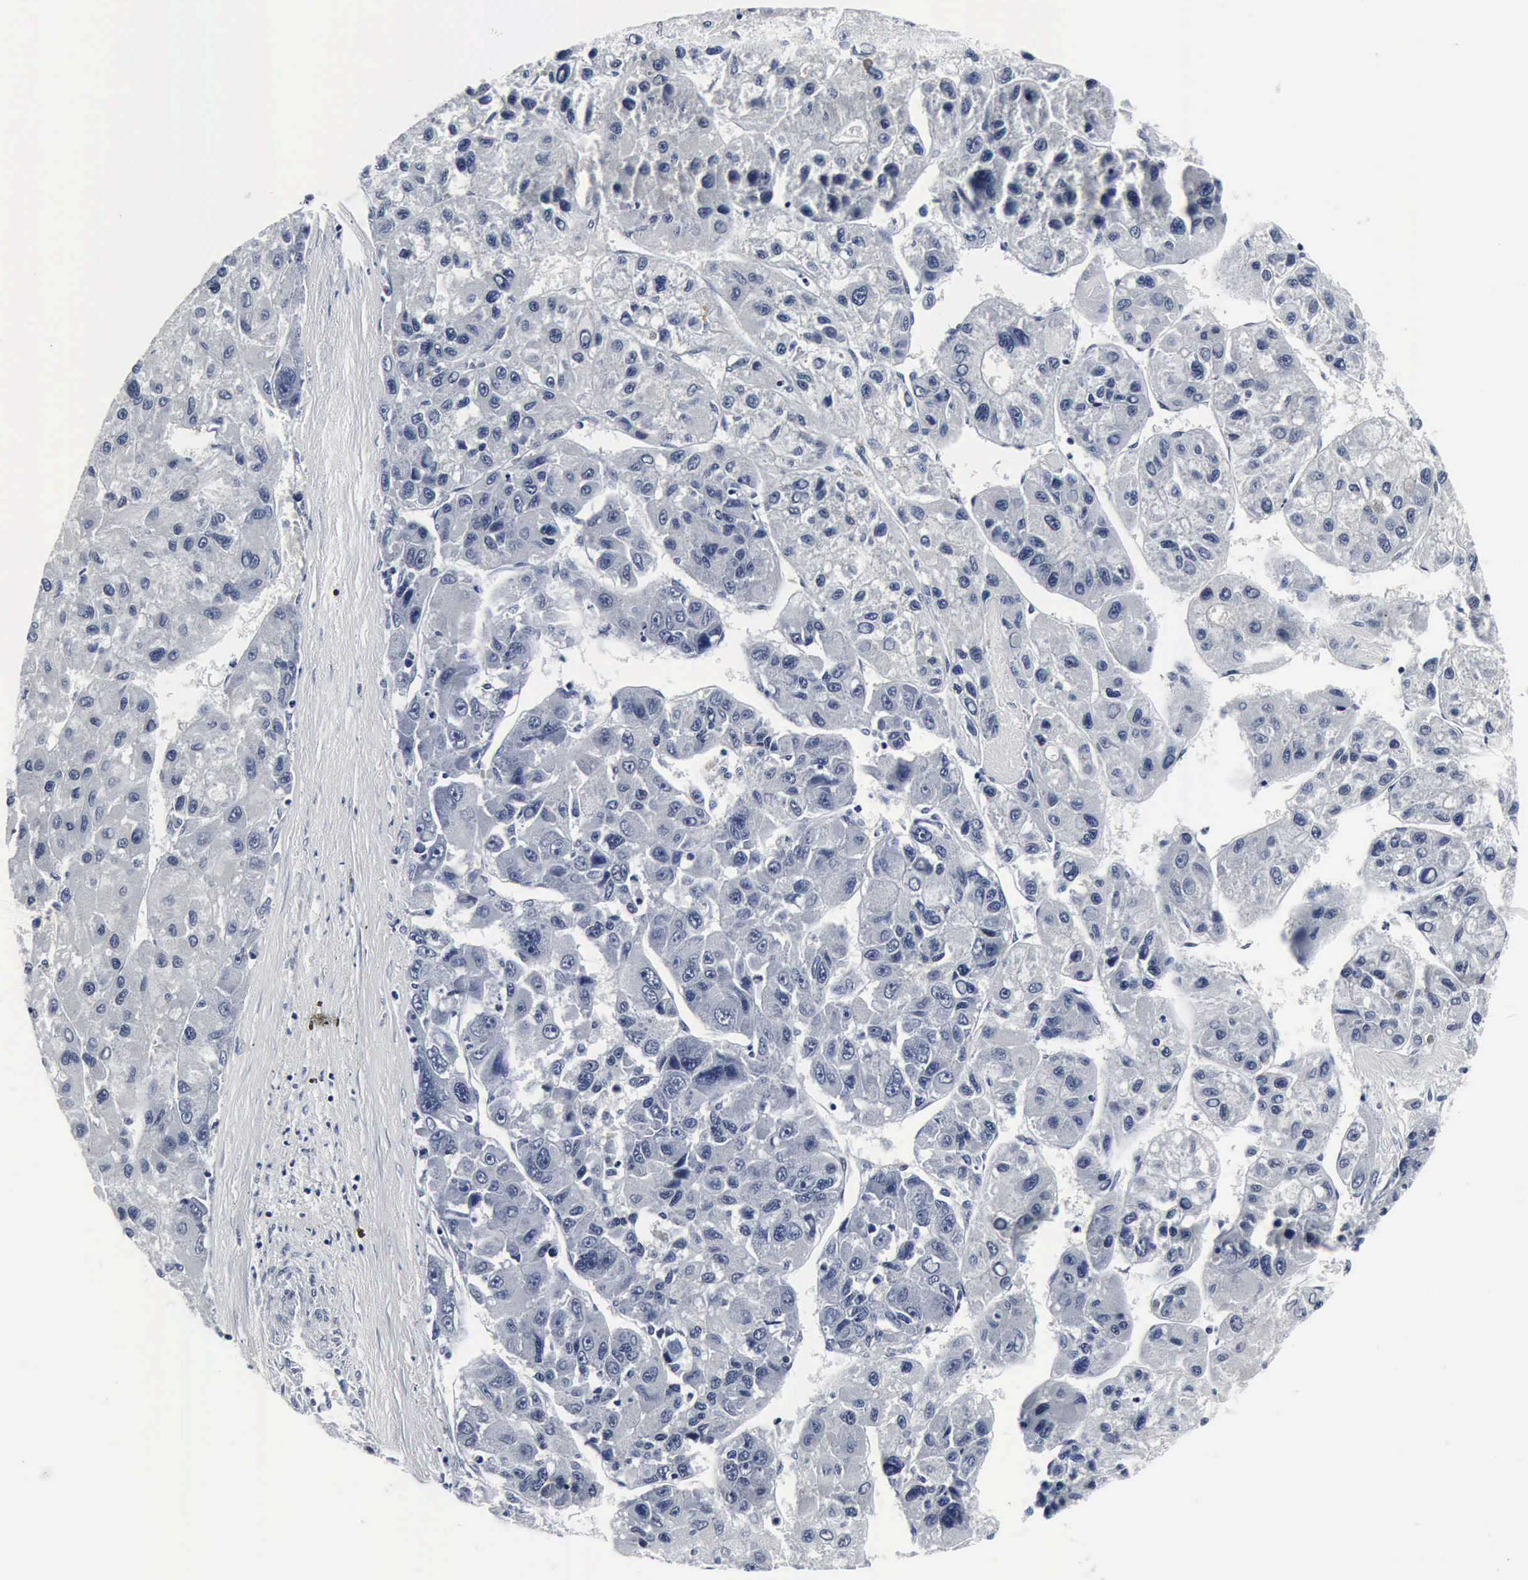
{"staining": {"intensity": "negative", "quantity": "none", "location": "none"}, "tissue": "liver cancer", "cell_type": "Tumor cells", "image_type": "cancer", "snomed": [{"axis": "morphology", "description": "Carcinoma, Hepatocellular, NOS"}, {"axis": "topography", "description": "Liver"}], "caption": "Photomicrograph shows no significant protein positivity in tumor cells of liver hepatocellular carcinoma. (Immunohistochemistry (ihc), brightfield microscopy, high magnification).", "gene": "SNAP25", "patient": {"sex": "male", "age": 64}}